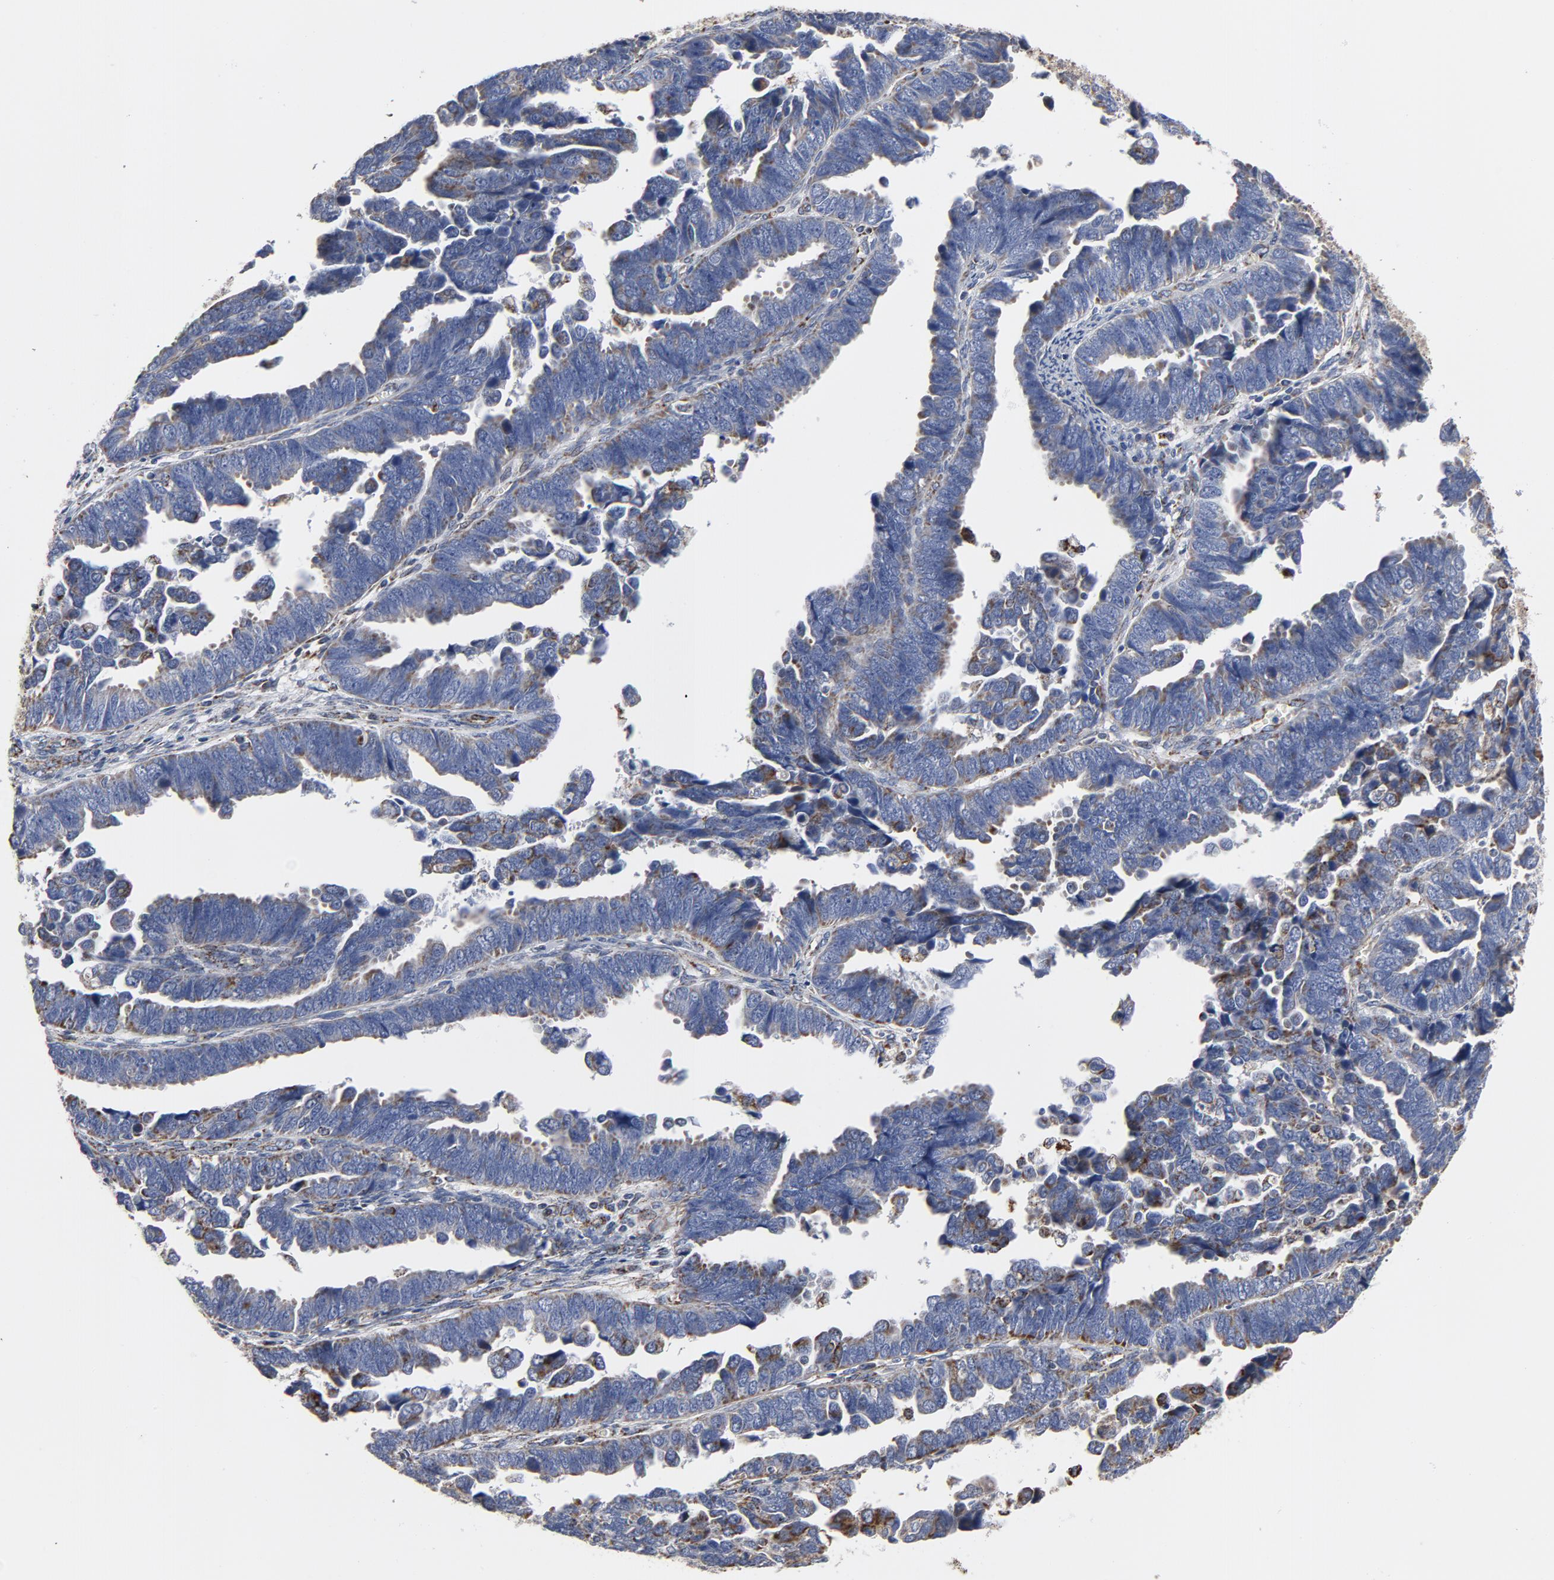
{"staining": {"intensity": "weak", "quantity": ">75%", "location": "cytoplasmic/membranous"}, "tissue": "endometrial cancer", "cell_type": "Tumor cells", "image_type": "cancer", "snomed": [{"axis": "morphology", "description": "Adenocarcinoma, NOS"}, {"axis": "topography", "description": "Endometrium"}], "caption": "A high-resolution micrograph shows IHC staining of endometrial cancer (adenocarcinoma), which reveals weak cytoplasmic/membranous staining in about >75% of tumor cells.", "gene": "NDUFV2", "patient": {"sex": "female", "age": 75}}